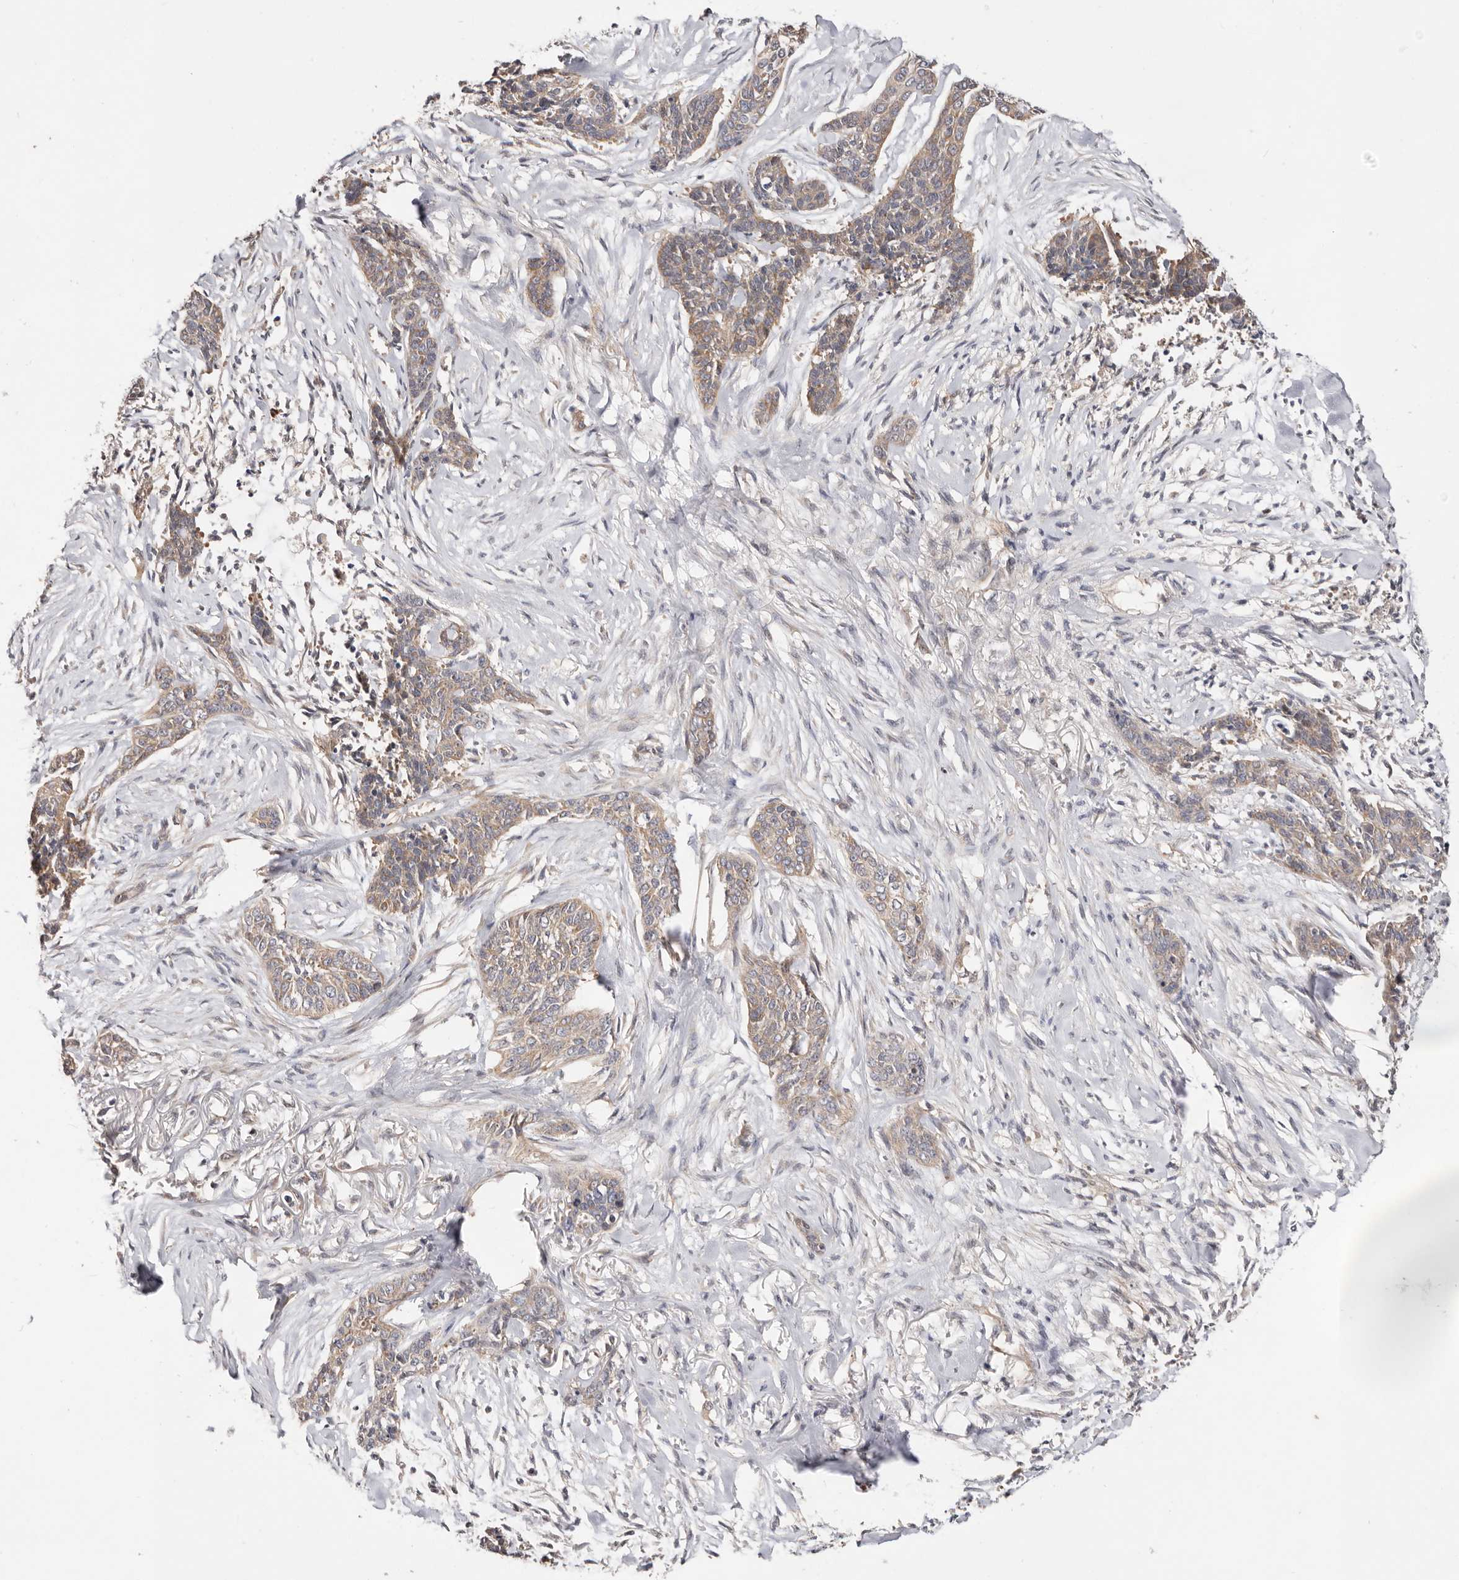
{"staining": {"intensity": "weak", "quantity": ">75%", "location": "cytoplasmic/membranous"}, "tissue": "skin cancer", "cell_type": "Tumor cells", "image_type": "cancer", "snomed": [{"axis": "morphology", "description": "Basal cell carcinoma"}, {"axis": "topography", "description": "Skin"}], "caption": "Weak cytoplasmic/membranous staining is identified in approximately >75% of tumor cells in basal cell carcinoma (skin). The staining was performed using DAB, with brown indicating positive protein expression. Nuclei are stained blue with hematoxylin.", "gene": "DOP1A", "patient": {"sex": "female", "age": 64}}